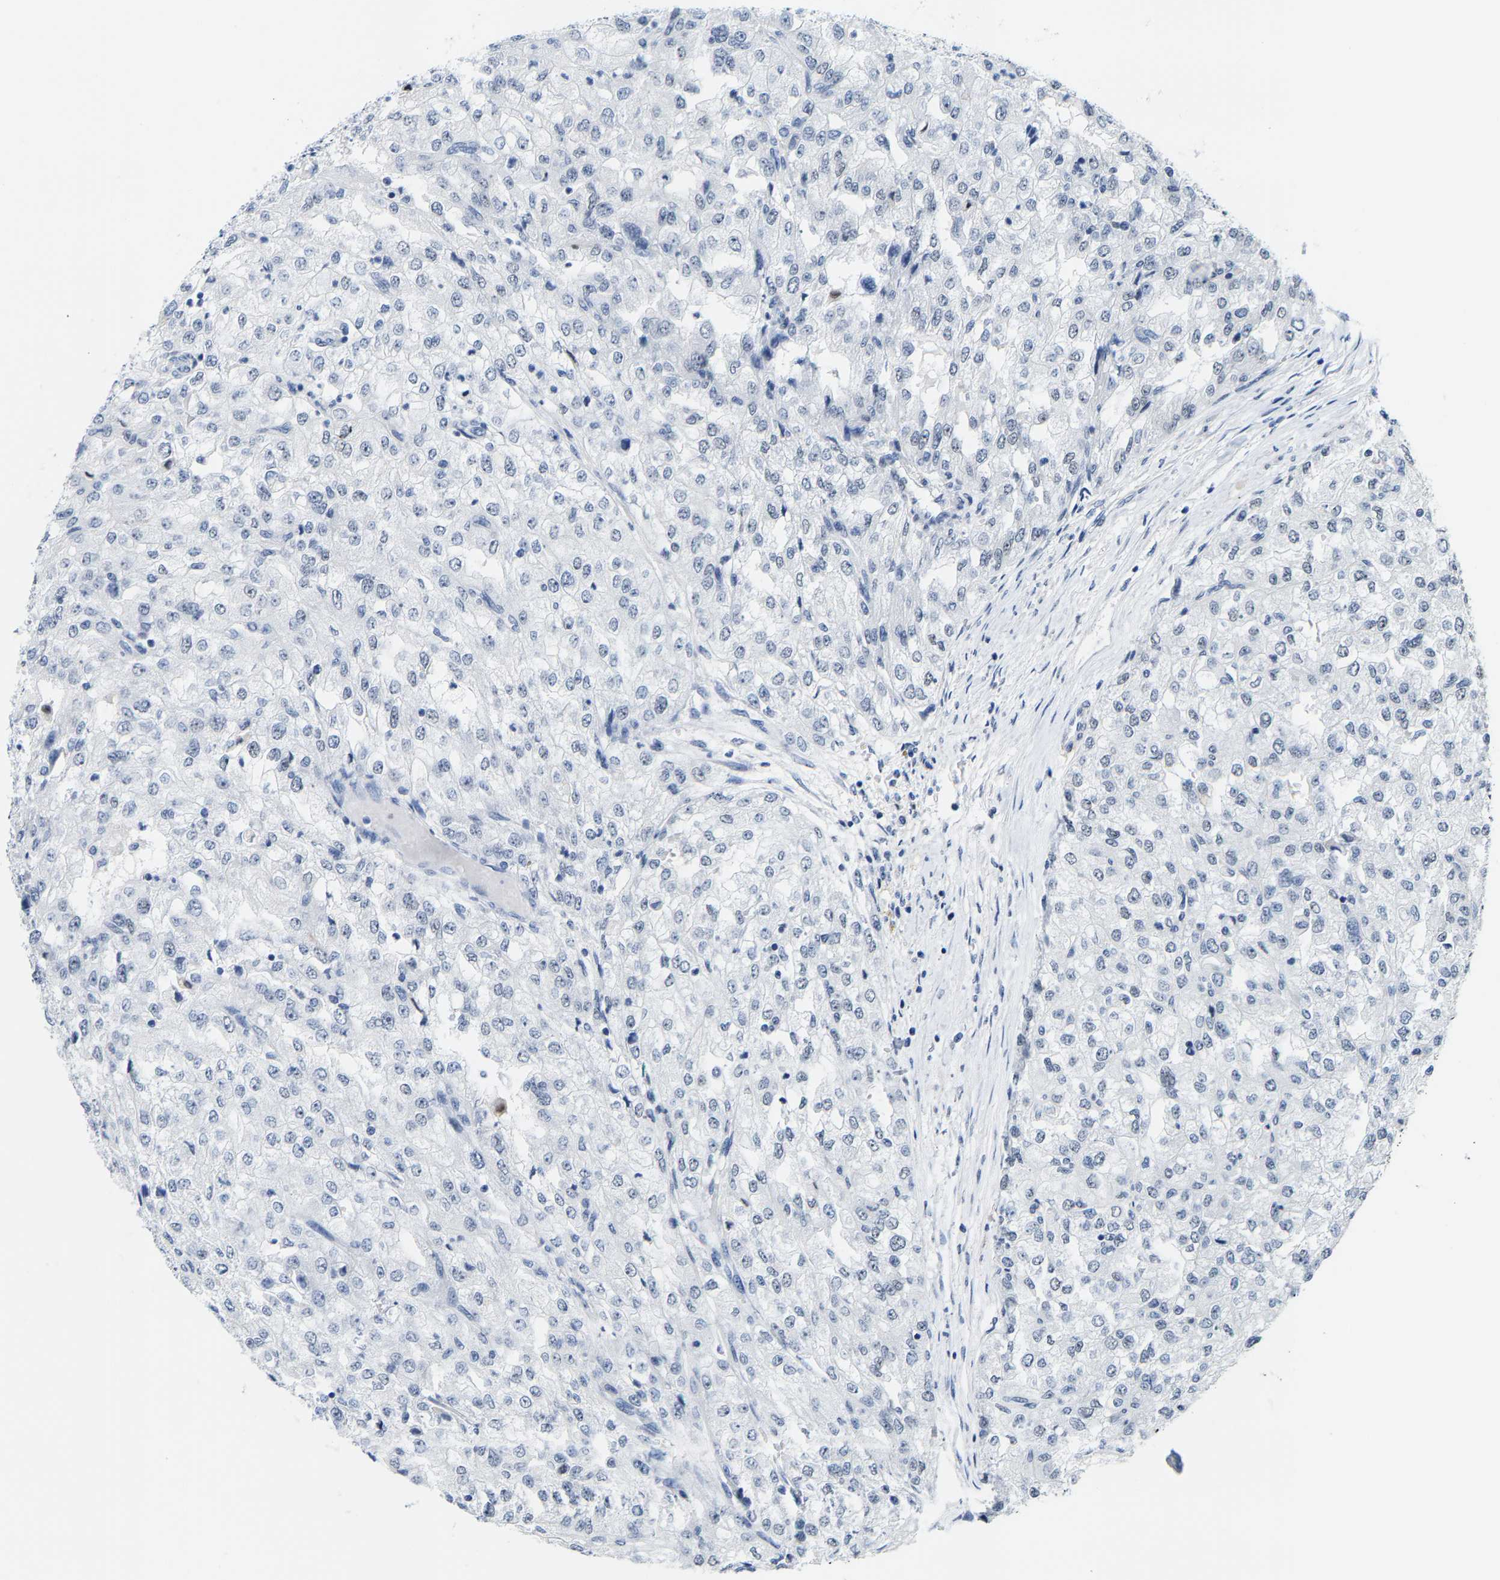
{"staining": {"intensity": "negative", "quantity": "none", "location": "none"}, "tissue": "renal cancer", "cell_type": "Tumor cells", "image_type": "cancer", "snomed": [{"axis": "morphology", "description": "Adenocarcinoma, NOS"}, {"axis": "topography", "description": "Kidney"}], "caption": "IHC histopathology image of neoplastic tissue: human renal adenocarcinoma stained with DAB exhibits no significant protein staining in tumor cells. Nuclei are stained in blue.", "gene": "SETD1B", "patient": {"sex": "female", "age": 54}}